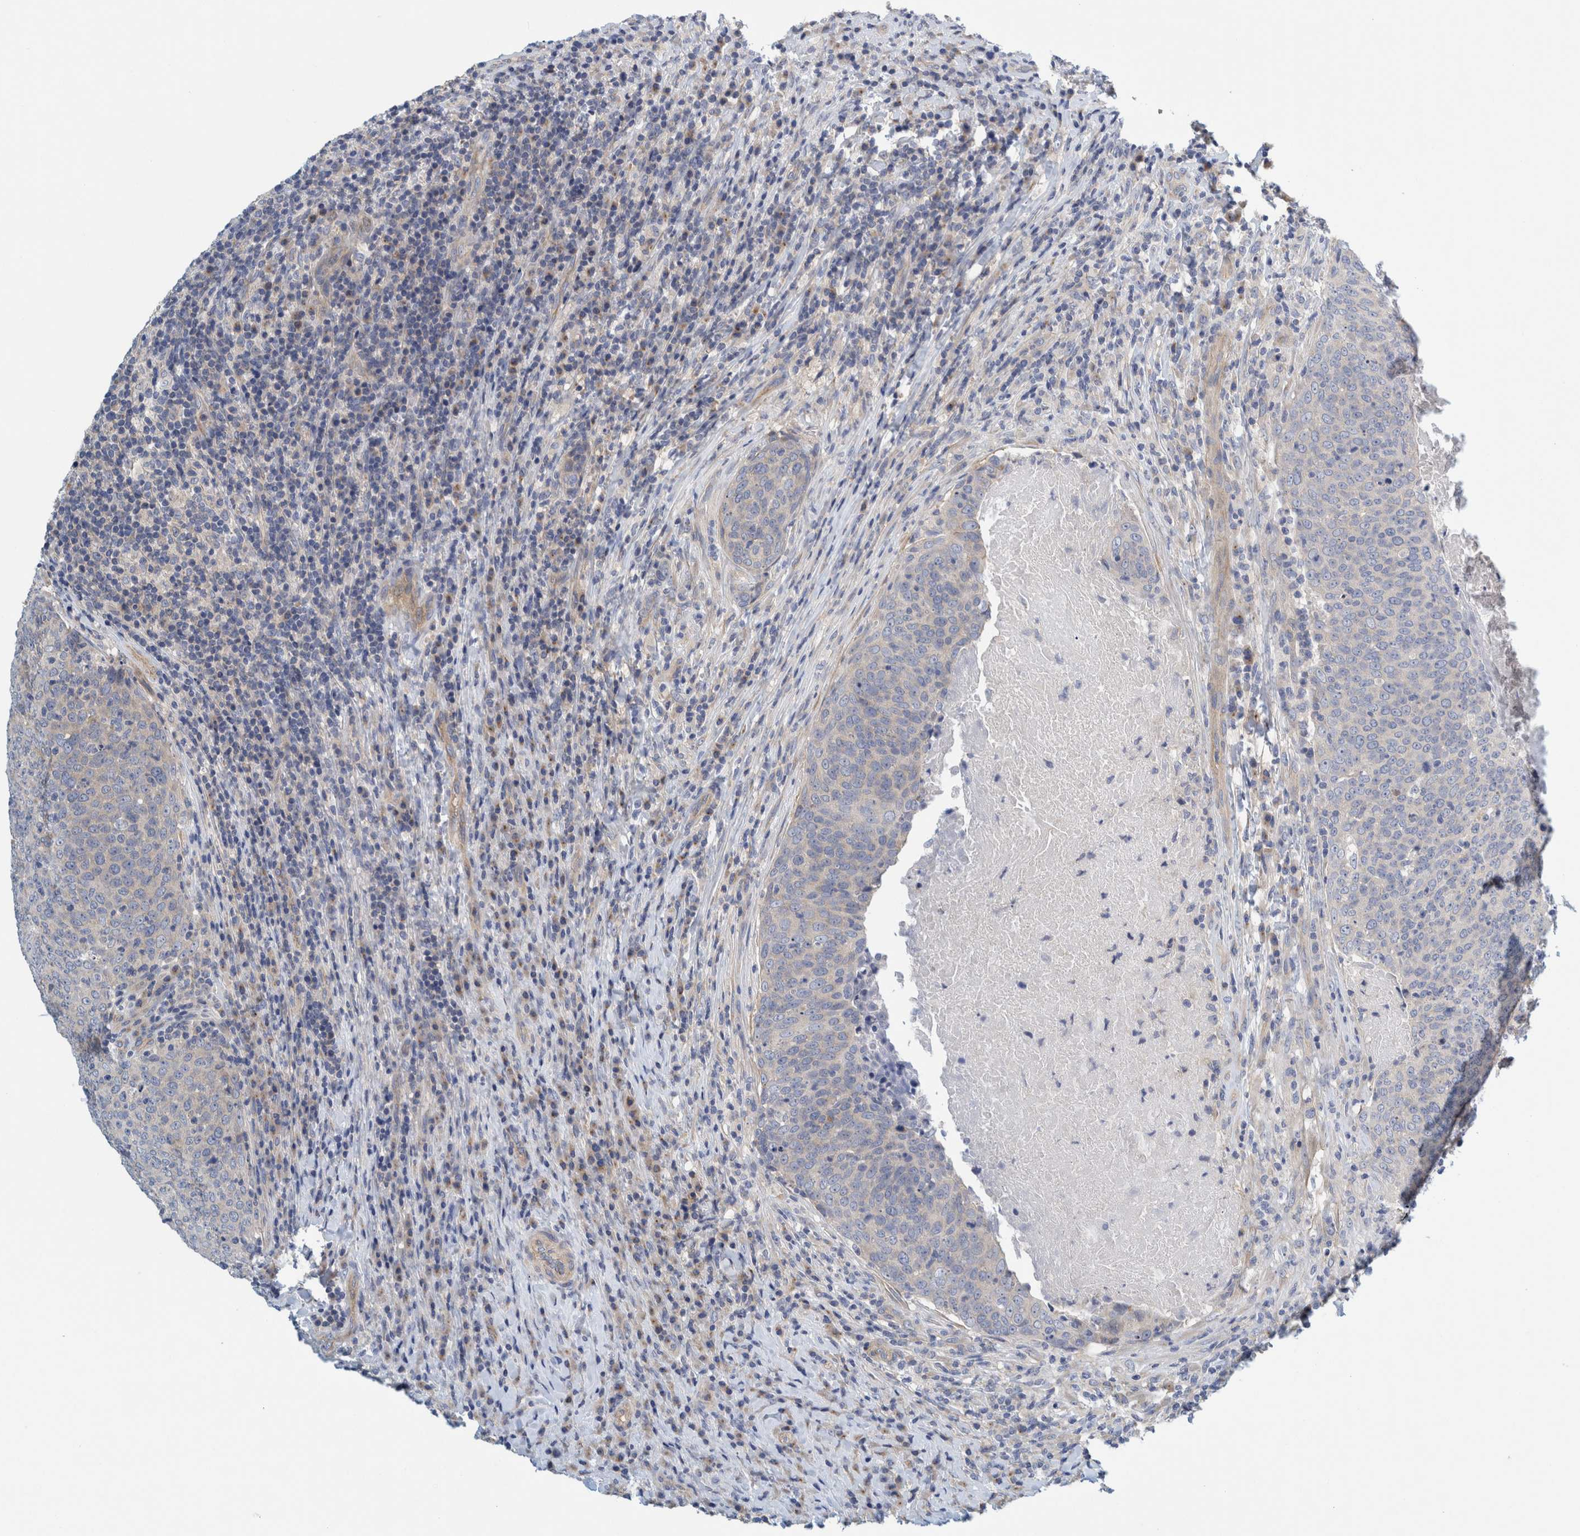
{"staining": {"intensity": "negative", "quantity": "none", "location": "none"}, "tissue": "head and neck cancer", "cell_type": "Tumor cells", "image_type": "cancer", "snomed": [{"axis": "morphology", "description": "Squamous cell carcinoma, NOS"}, {"axis": "morphology", "description": "Squamous cell carcinoma, metastatic, NOS"}, {"axis": "topography", "description": "Lymph node"}, {"axis": "topography", "description": "Head-Neck"}], "caption": "Immunohistochemistry image of neoplastic tissue: head and neck cancer stained with DAB demonstrates no significant protein positivity in tumor cells. (Immunohistochemistry, brightfield microscopy, high magnification).", "gene": "ZNF324B", "patient": {"sex": "male", "age": 62}}